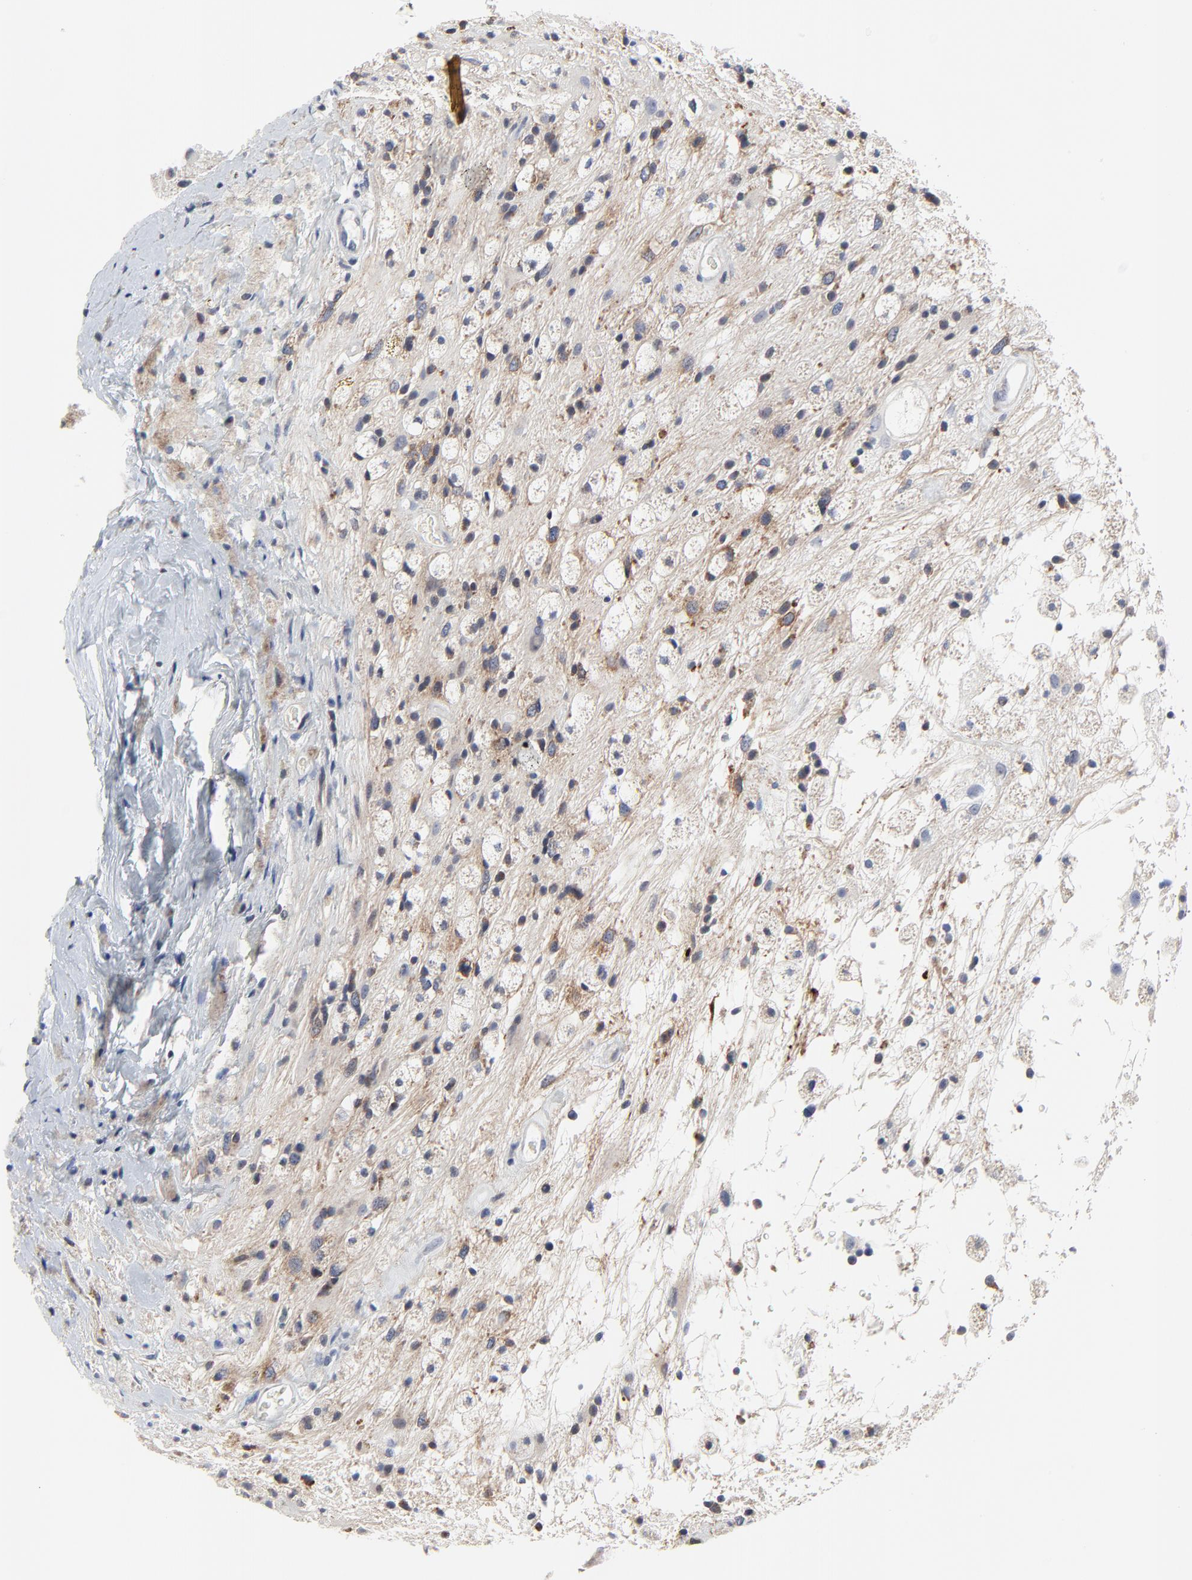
{"staining": {"intensity": "weak", "quantity": "25%-75%", "location": "cytoplasmic/membranous"}, "tissue": "glioma", "cell_type": "Tumor cells", "image_type": "cancer", "snomed": [{"axis": "morphology", "description": "Glioma, malignant, High grade"}, {"axis": "topography", "description": "Brain"}], "caption": "Tumor cells display weak cytoplasmic/membranous positivity in approximately 25%-75% of cells in glioma. (brown staining indicates protein expression, while blue staining denotes nuclei).", "gene": "NLGN3", "patient": {"sex": "male", "age": 48}}